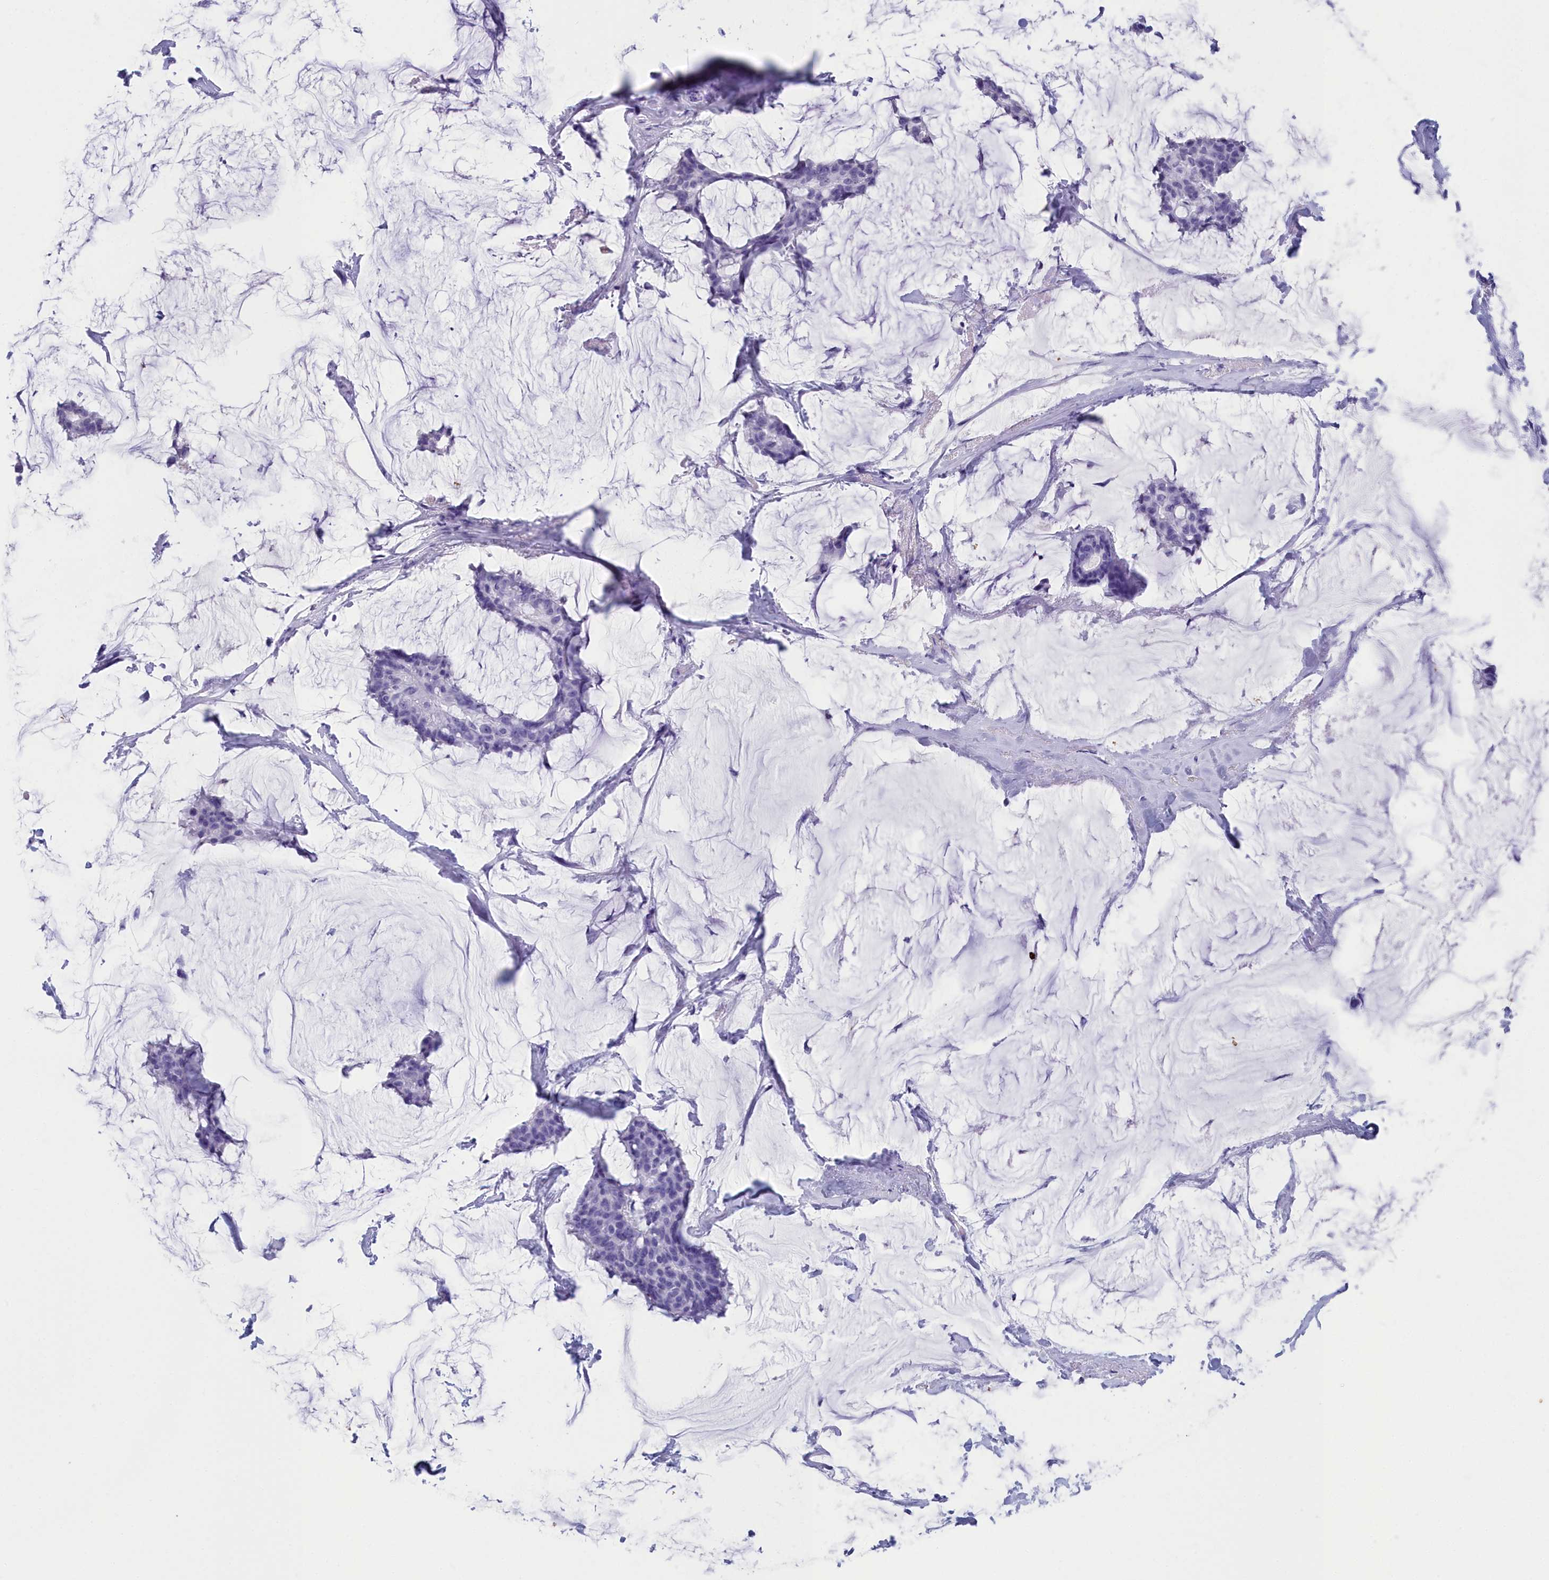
{"staining": {"intensity": "negative", "quantity": "none", "location": "none"}, "tissue": "breast cancer", "cell_type": "Tumor cells", "image_type": "cancer", "snomed": [{"axis": "morphology", "description": "Duct carcinoma"}, {"axis": "topography", "description": "Breast"}], "caption": "Immunohistochemistry (IHC) histopathology image of human breast cancer (invasive ductal carcinoma) stained for a protein (brown), which reveals no expression in tumor cells.", "gene": "CCDC97", "patient": {"sex": "female", "age": 93}}